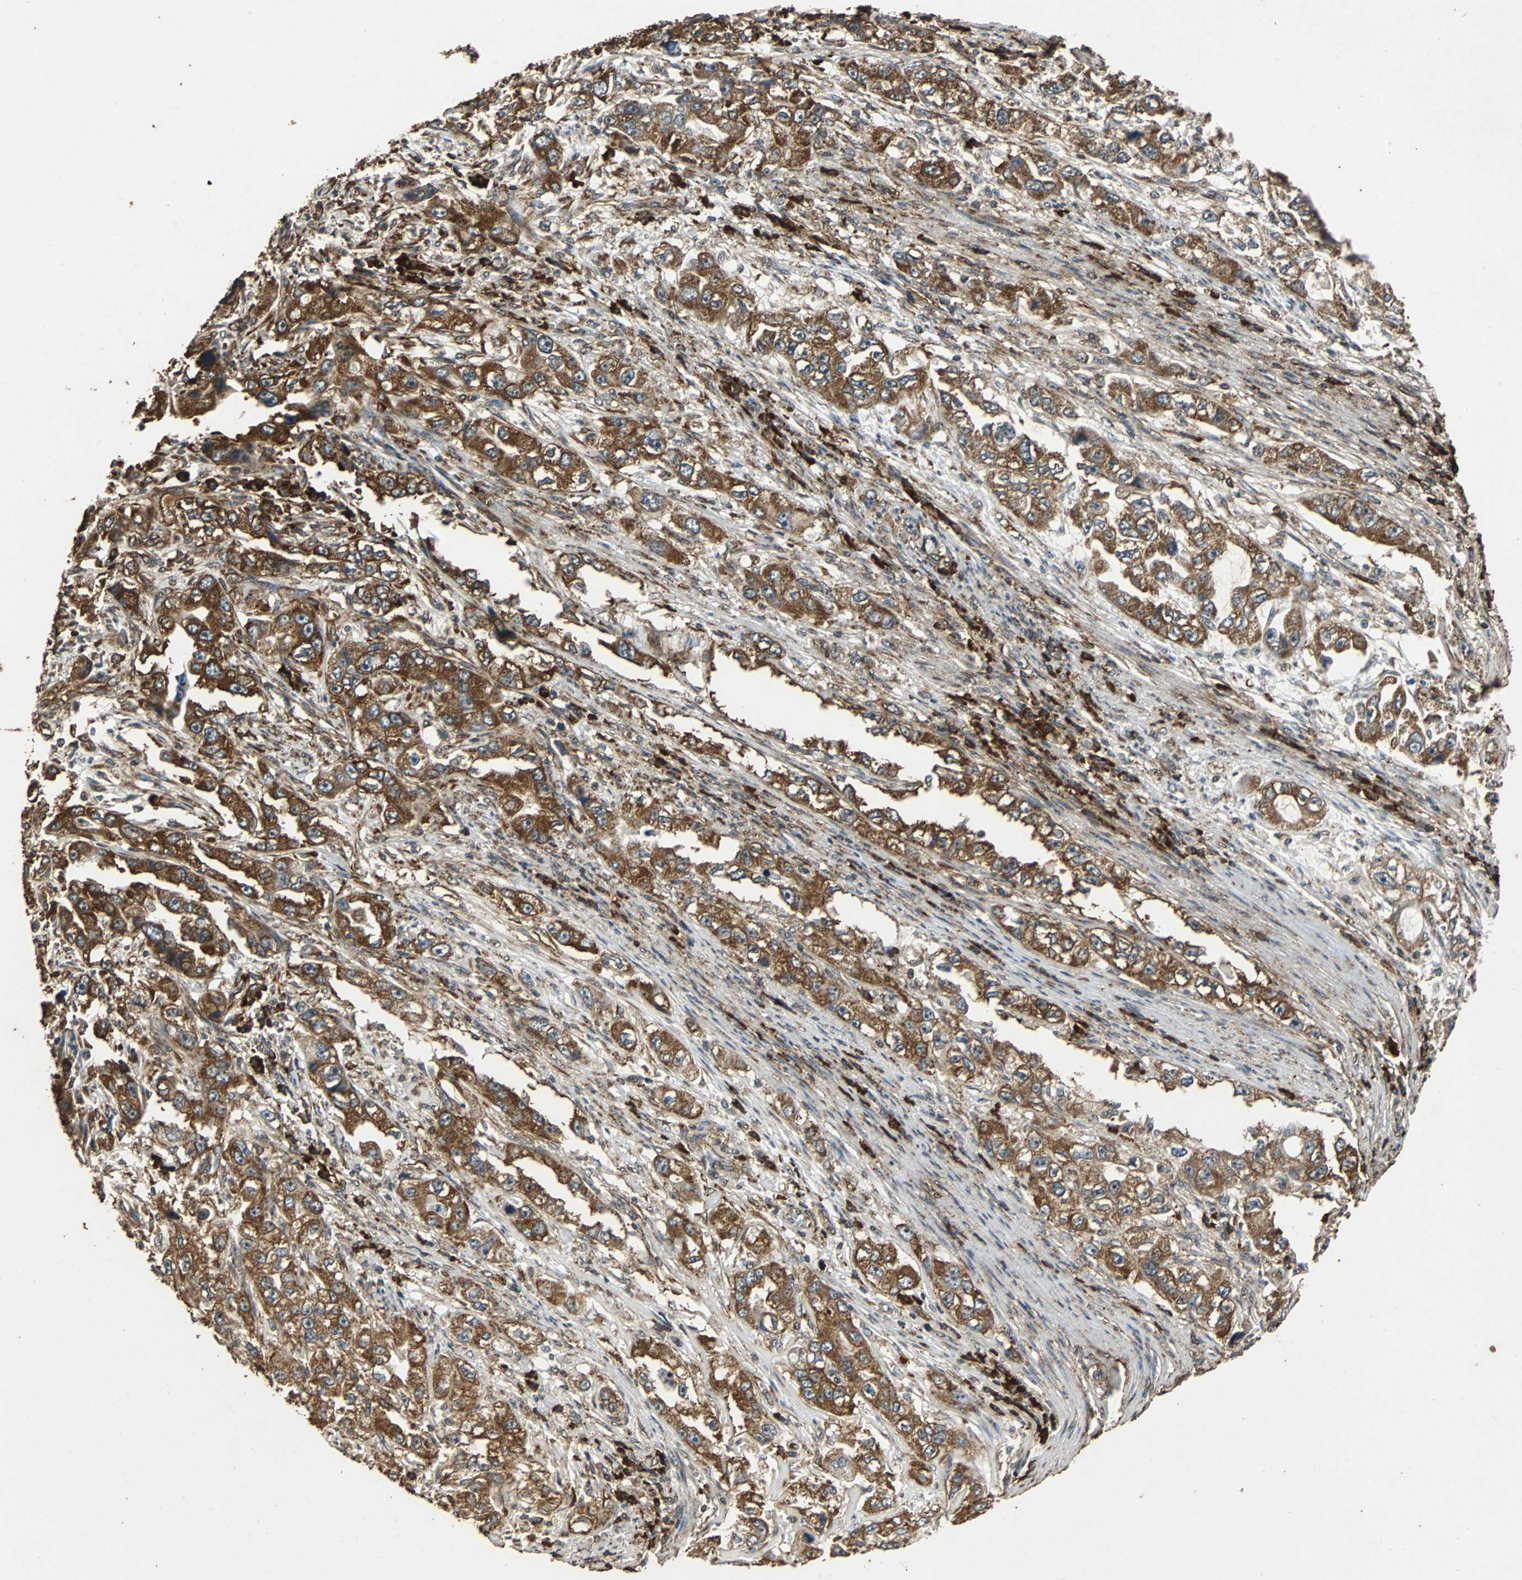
{"staining": {"intensity": "strong", "quantity": ">75%", "location": "cytoplasmic/membranous"}, "tissue": "stomach cancer", "cell_type": "Tumor cells", "image_type": "cancer", "snomed": [{"axis": "morphology", "description": "Adenocarcinoma, NOS"}, {"axis": "topography", "description": "Stomach, lower"}], "caption": "A high amount of strong cytoplasmic/membranous expression is seen in approximately >75% of tumor cells in stomach cancer (adenocarcinoma) tissue.", "gene": "NAA10", "patient": {"sex": "female", "age": 93}}